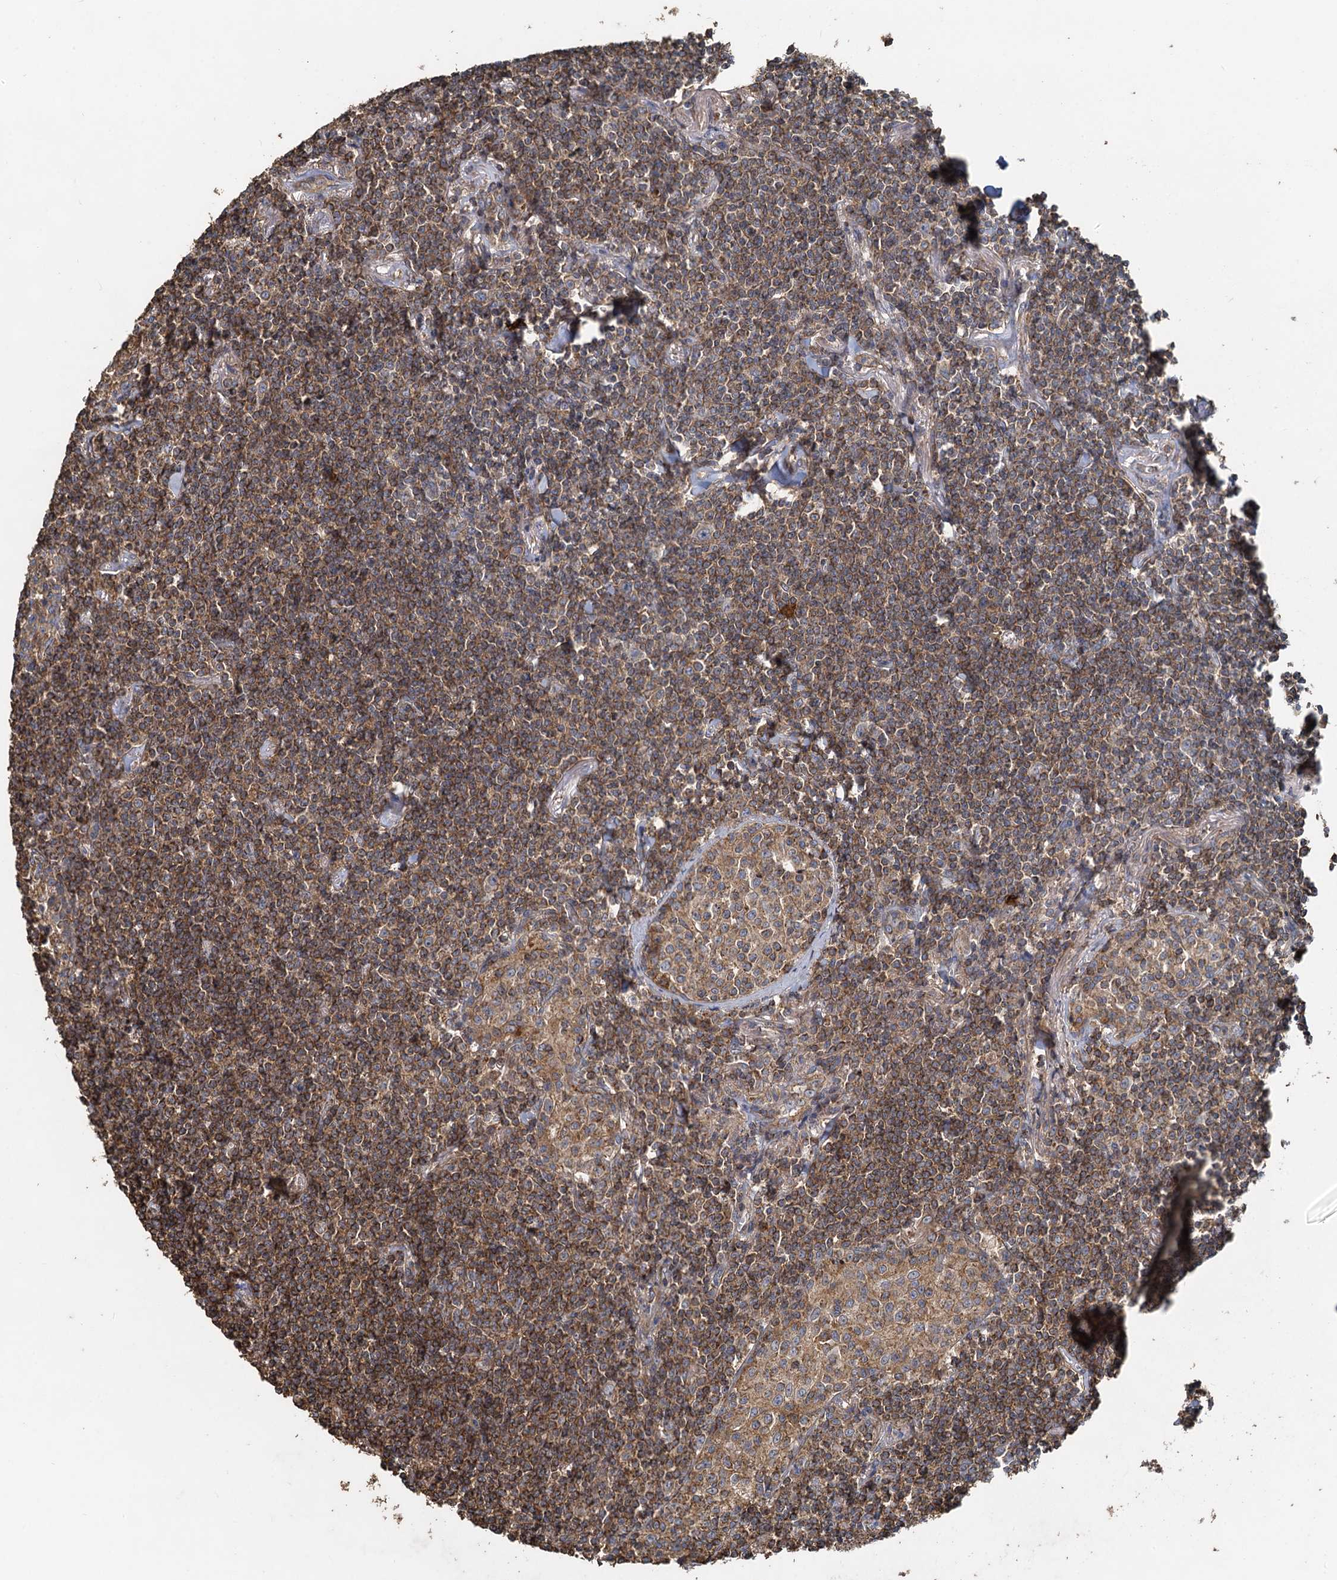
{"staining": {"intensity": "moderate", "quantity": ">75%", "location": "cytoplasmic/membranous"}, "tissue": "lymphoma", "cell_type": "Tumor cells", "image_type": "cancer", "snomed": [{"axis": "morphology", "description": "Malignant lymphoma, non-Hodgkin's type, Low grade"}, {"axis": "topography", "description": "Lung"}], "caption": "An immunohistochemistry (IHC) photomicrograph of neoplastic tissue is shown. Protein staining in brown labels moderate cytoplasmic/membranous positivity in low-grade malignant lymphoma, non-Hodgkin's type within tumor cells. (brown staining indicates protein expression, while blue staining denotes nuclei).", "gene": "SDS", "patient": {"sex": "female", "age": 71}}